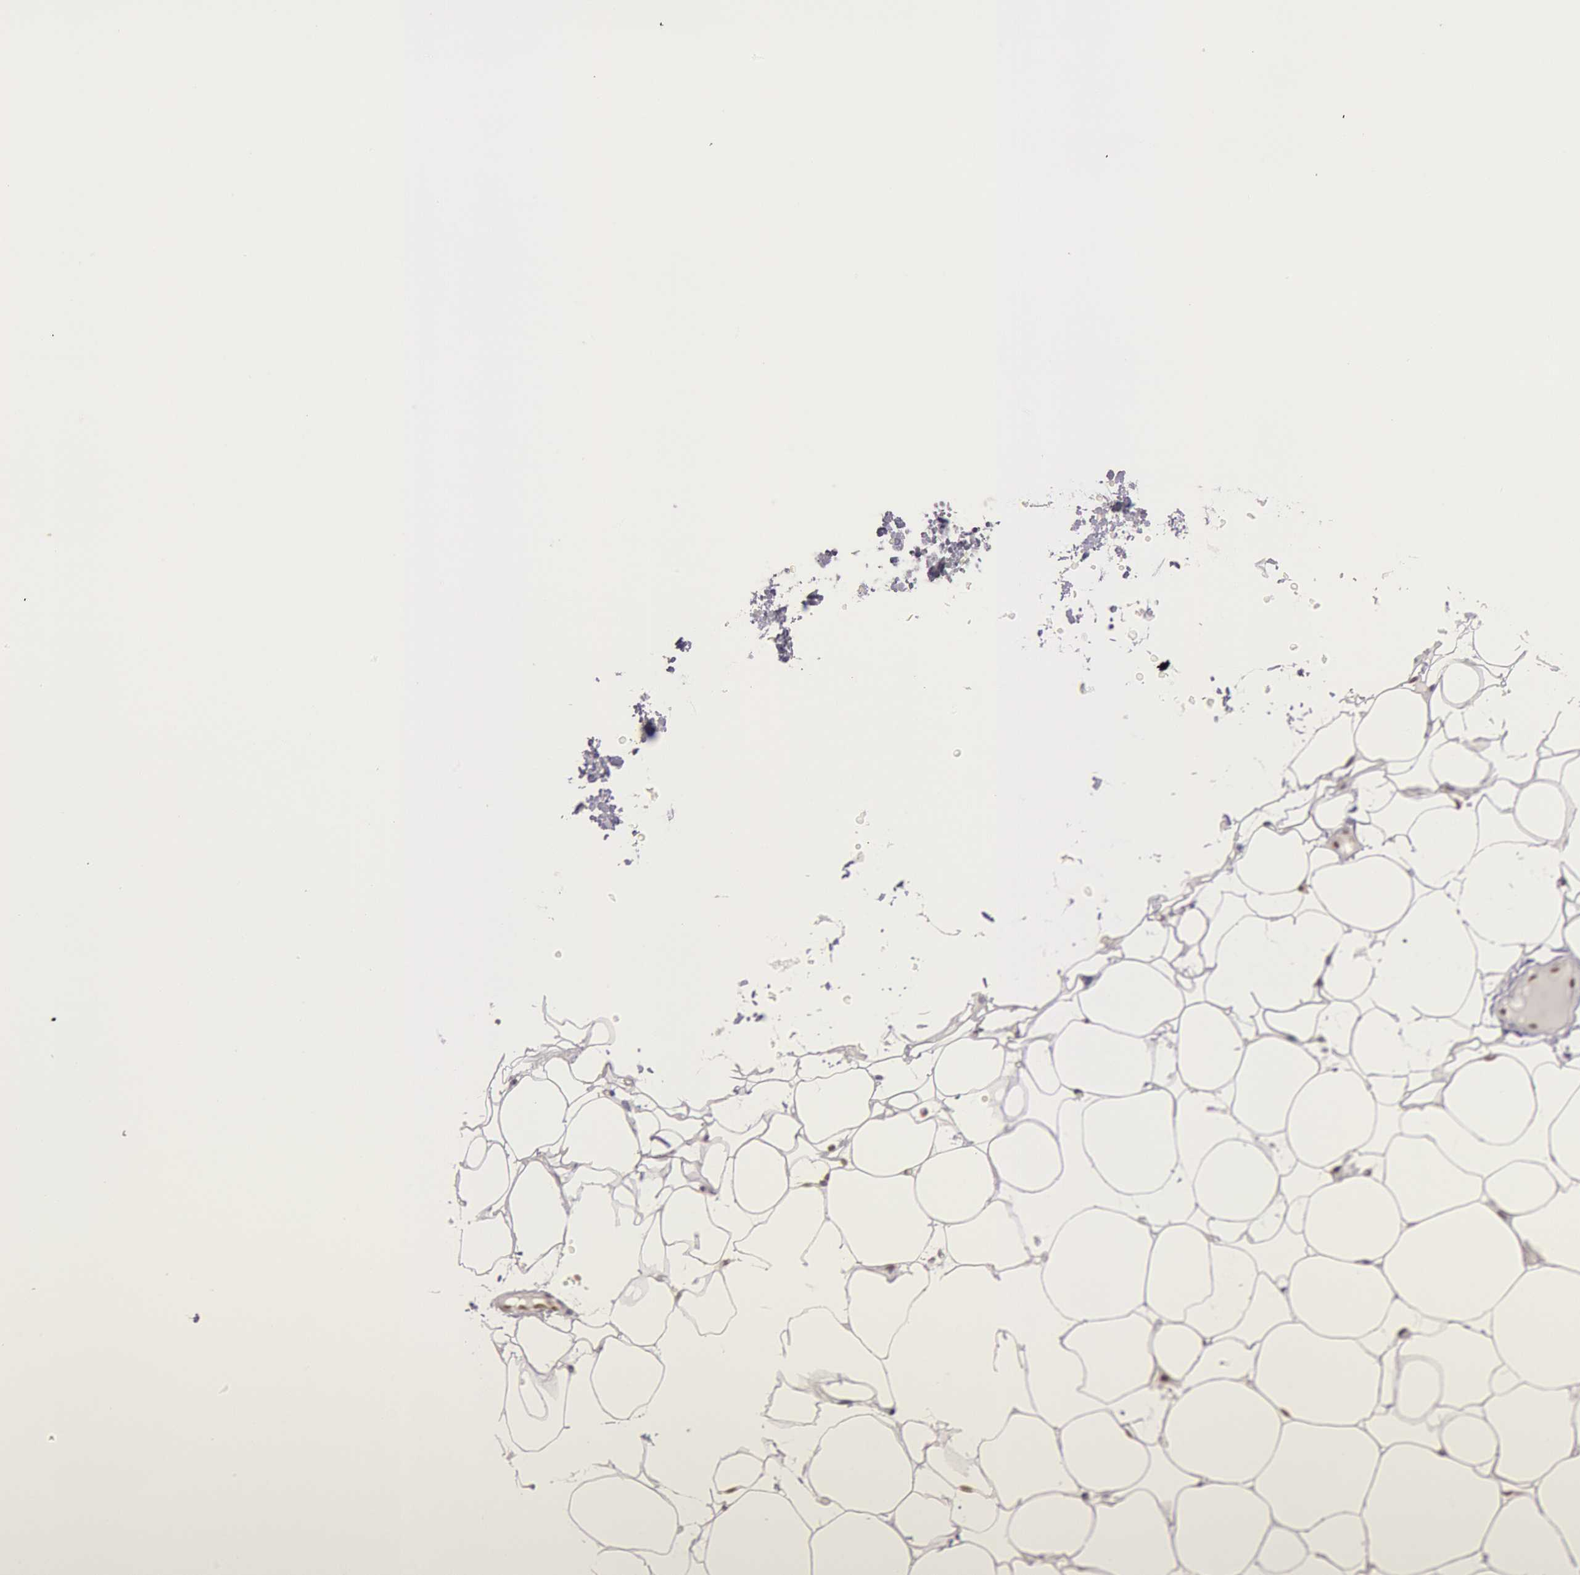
{"staining": {"intensity": "moderate", "quantity": ">75%", "location": "cytoplasmic/membranous"}, "tissue": "adipose tissue", "cell_type": "Adipocytes", "image_type": "normal", "snomed": [{"axis": "morphology", "description": "Normal tissue, NOS"}, {"axis": "morphology", "description": "Fibrosis, NOS"}, {"axis": "topography", "description": "Breast"}], "caption": "Immunohistochemical staining of unremarkable adipose tissue demonstrates moderate cytoplasmic/membranous protein expression in approximately >75% of adipocytes. (brown staining indicates protein expression, while blue staining denotes nuclei).", "gene": "ESS2", "patient": {"sex": "female", "age": 24}}